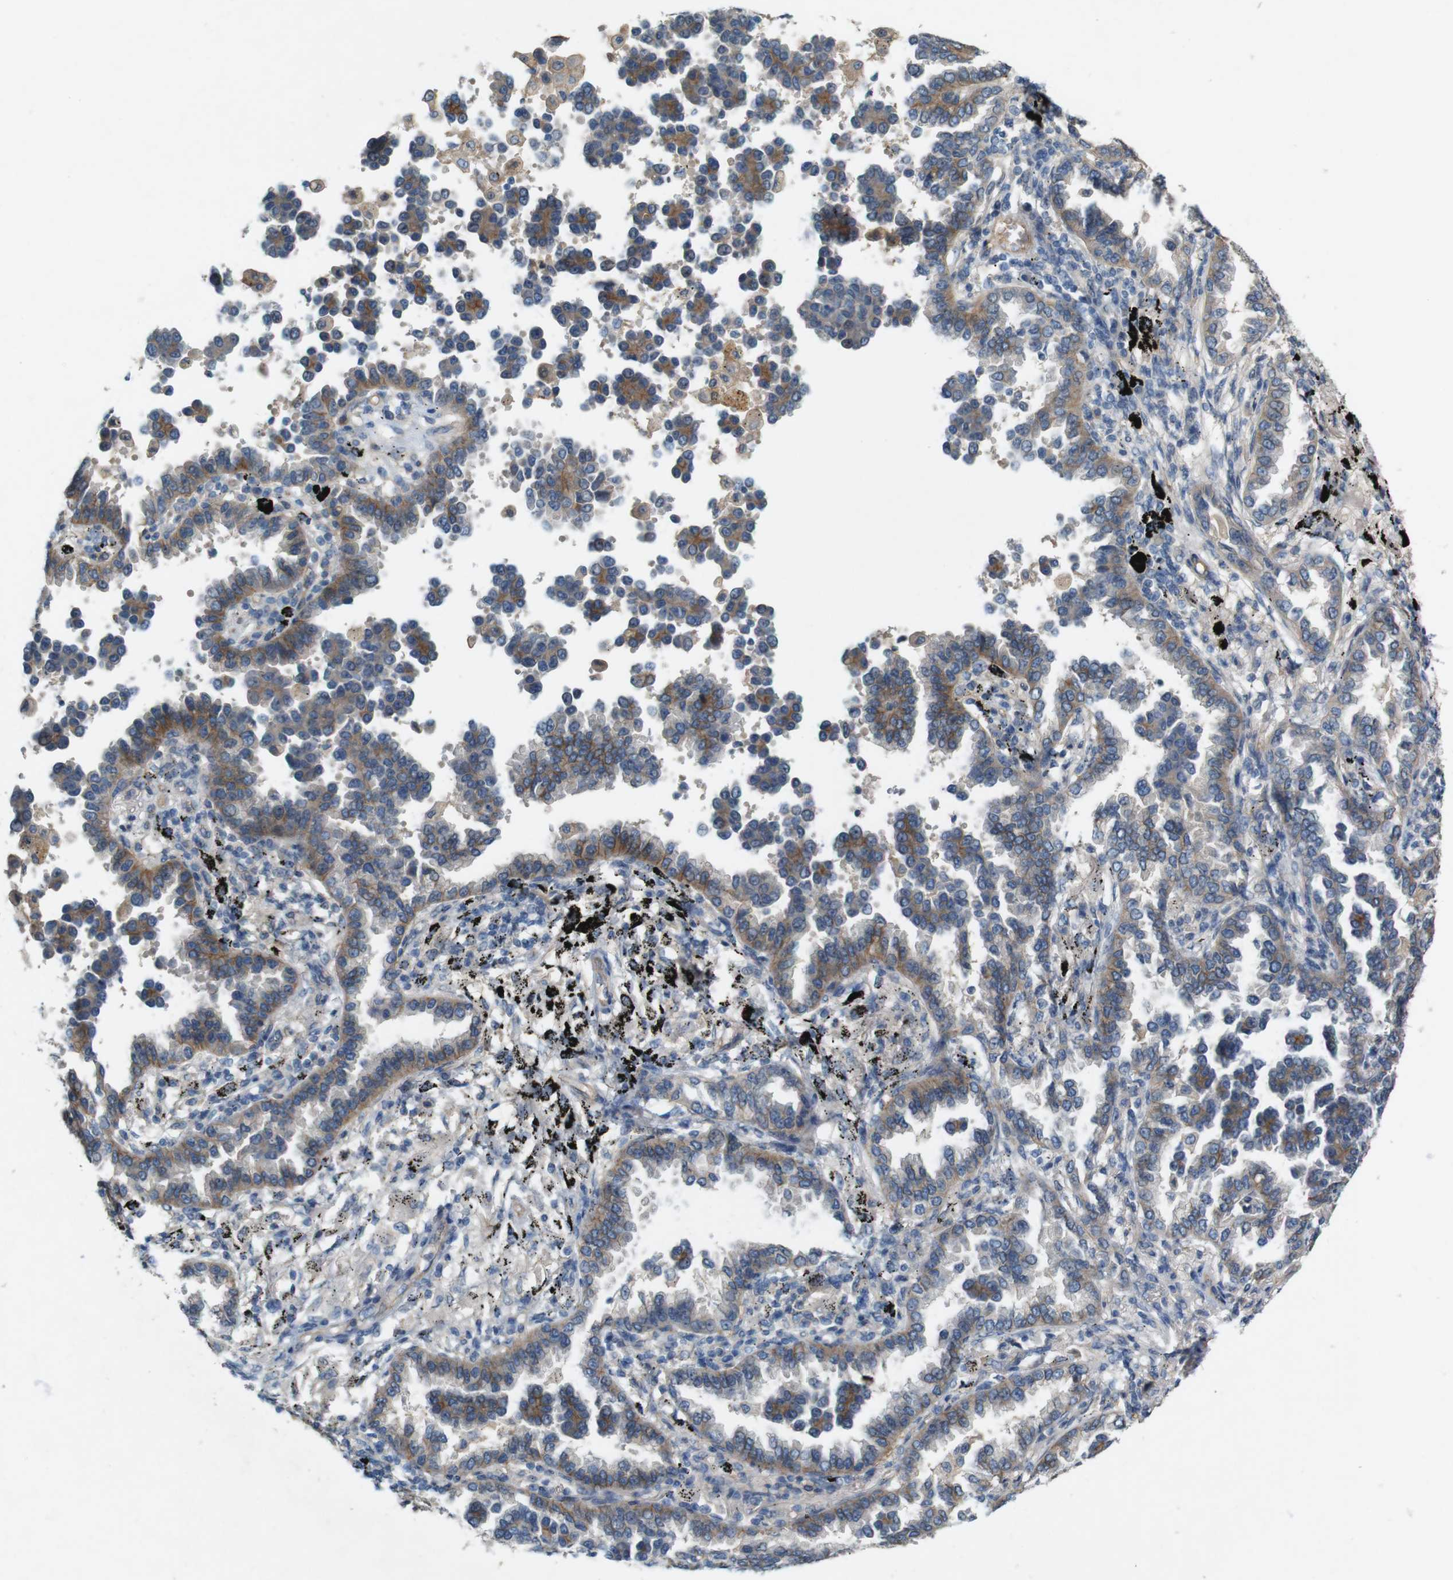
{"staining": {"intensity": "moderate", "quantity": ">75%", "location": "cytoplasmic/membranous"}, "tissue": "lung cancer", "cell_type": "Tumor cells", "image_type": "cancer", "snomed": [{"axis": "morphology", "description": "Normal tissue, NOS"}, {"axis": "morphology", "description": "Adenocarcinoma, NOS"}, {"axis": "topography", "description": "Lung"}], "caption": "Immunohistochemistry (IHC) photomicrograph of lung cancer (adenocarcinoma) stained for a protein (brown), which demonstrates medium levels of moderate cytoplasmic/membranous positivity in approximately >75% of tumor cells.", "gene": "PVR", "patient": {"sex": "male", "age": 59}}